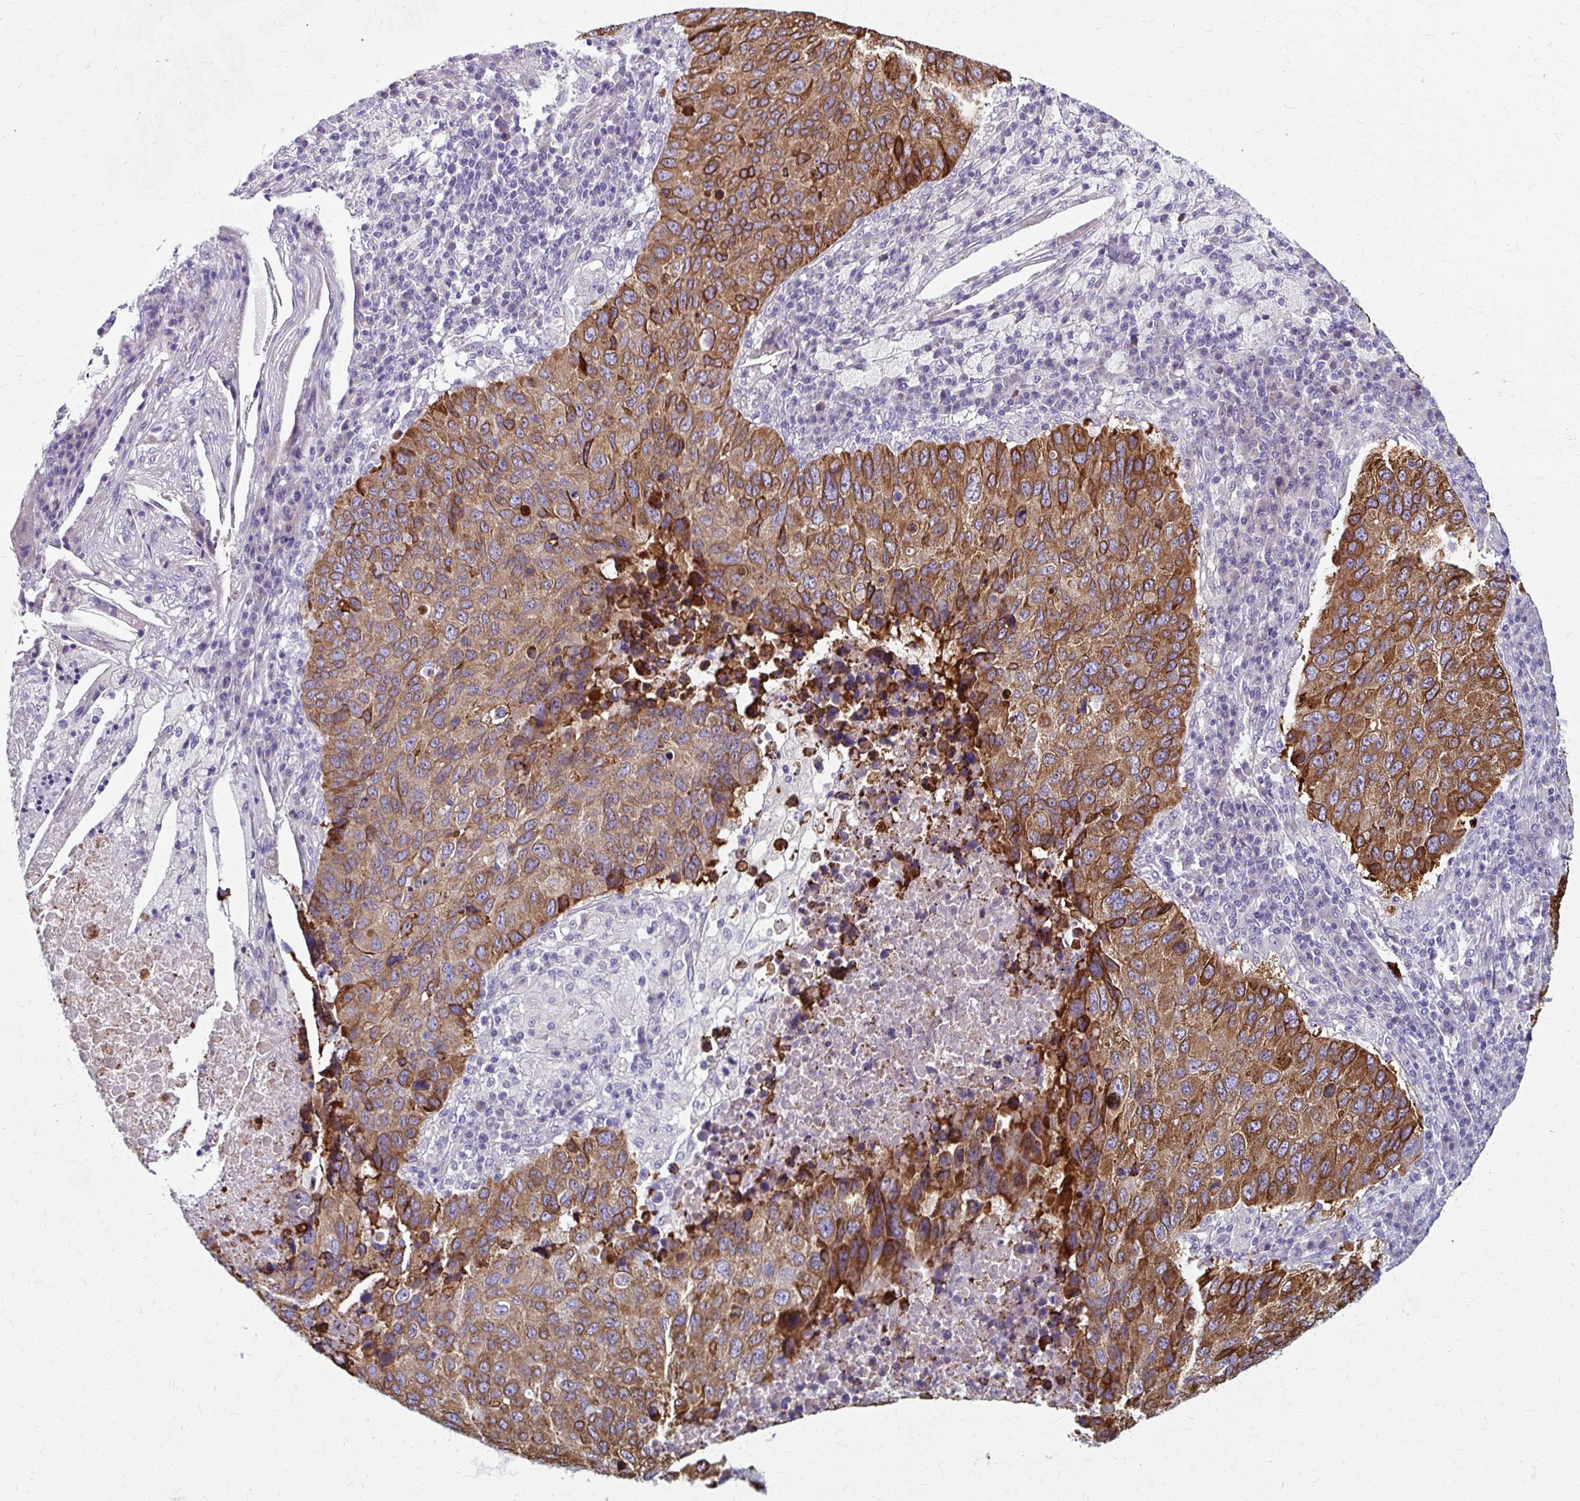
{"staining": {"intensity": "strong", "quantity": ">75%", "location": "cytoplasmic/membranous"}, "tissue": "lung cancer", "cell_type": "Tumor cells", "image_type": "cancer", "snomed": [{"axis": "morphology", "description": "Squamous cell carcinoma, NOS"}, {"axis": "topography", "description": "Lung"}], "caption": "Lung squamous cell carcinoma stained for a protein (brown) exhibits strong cytoplasmic/membranous positive expression in approximately >75% of tumor cells.", "gene": "ZNF555", "patient": {"sex": "male", "age": 73}}